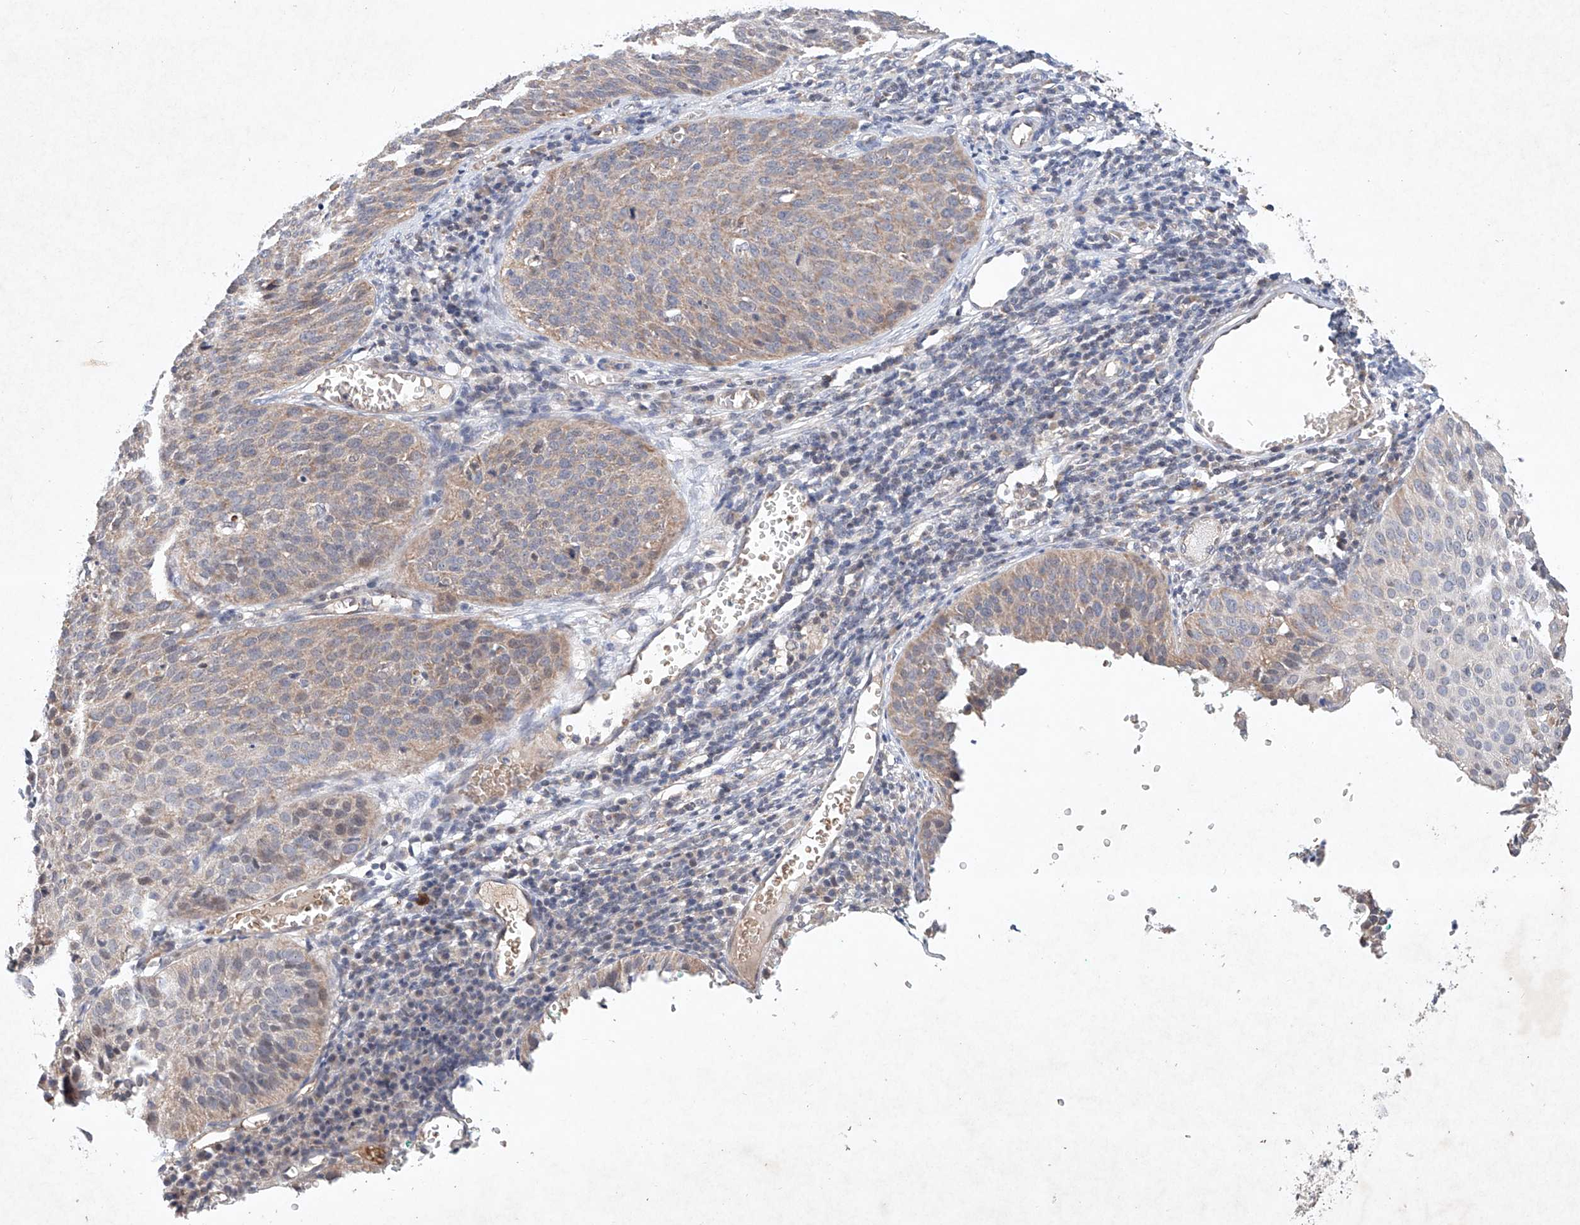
{"staining": {"intensity": "weak", "quantity": "<25%", "location": "cytoplasmic/membranous"}, "tissue": "cervical cancer", "cell_type": "Tumor cells", "image_type": "cancer", "snomed": [{"axis": "morphology", "description": "Squamous cell carcinoma, NOS"}, {"axis": "topography", "description": "Cervix"}], "caption": "Immunohistochemistry (IHC) micrograph of squamous cell carcinoma (cervical) stained for a protein (brown), which demonstrates no staining in tumor cells.", "gene": "FASTK", "patient": {"sex": "female", "age": 38}}